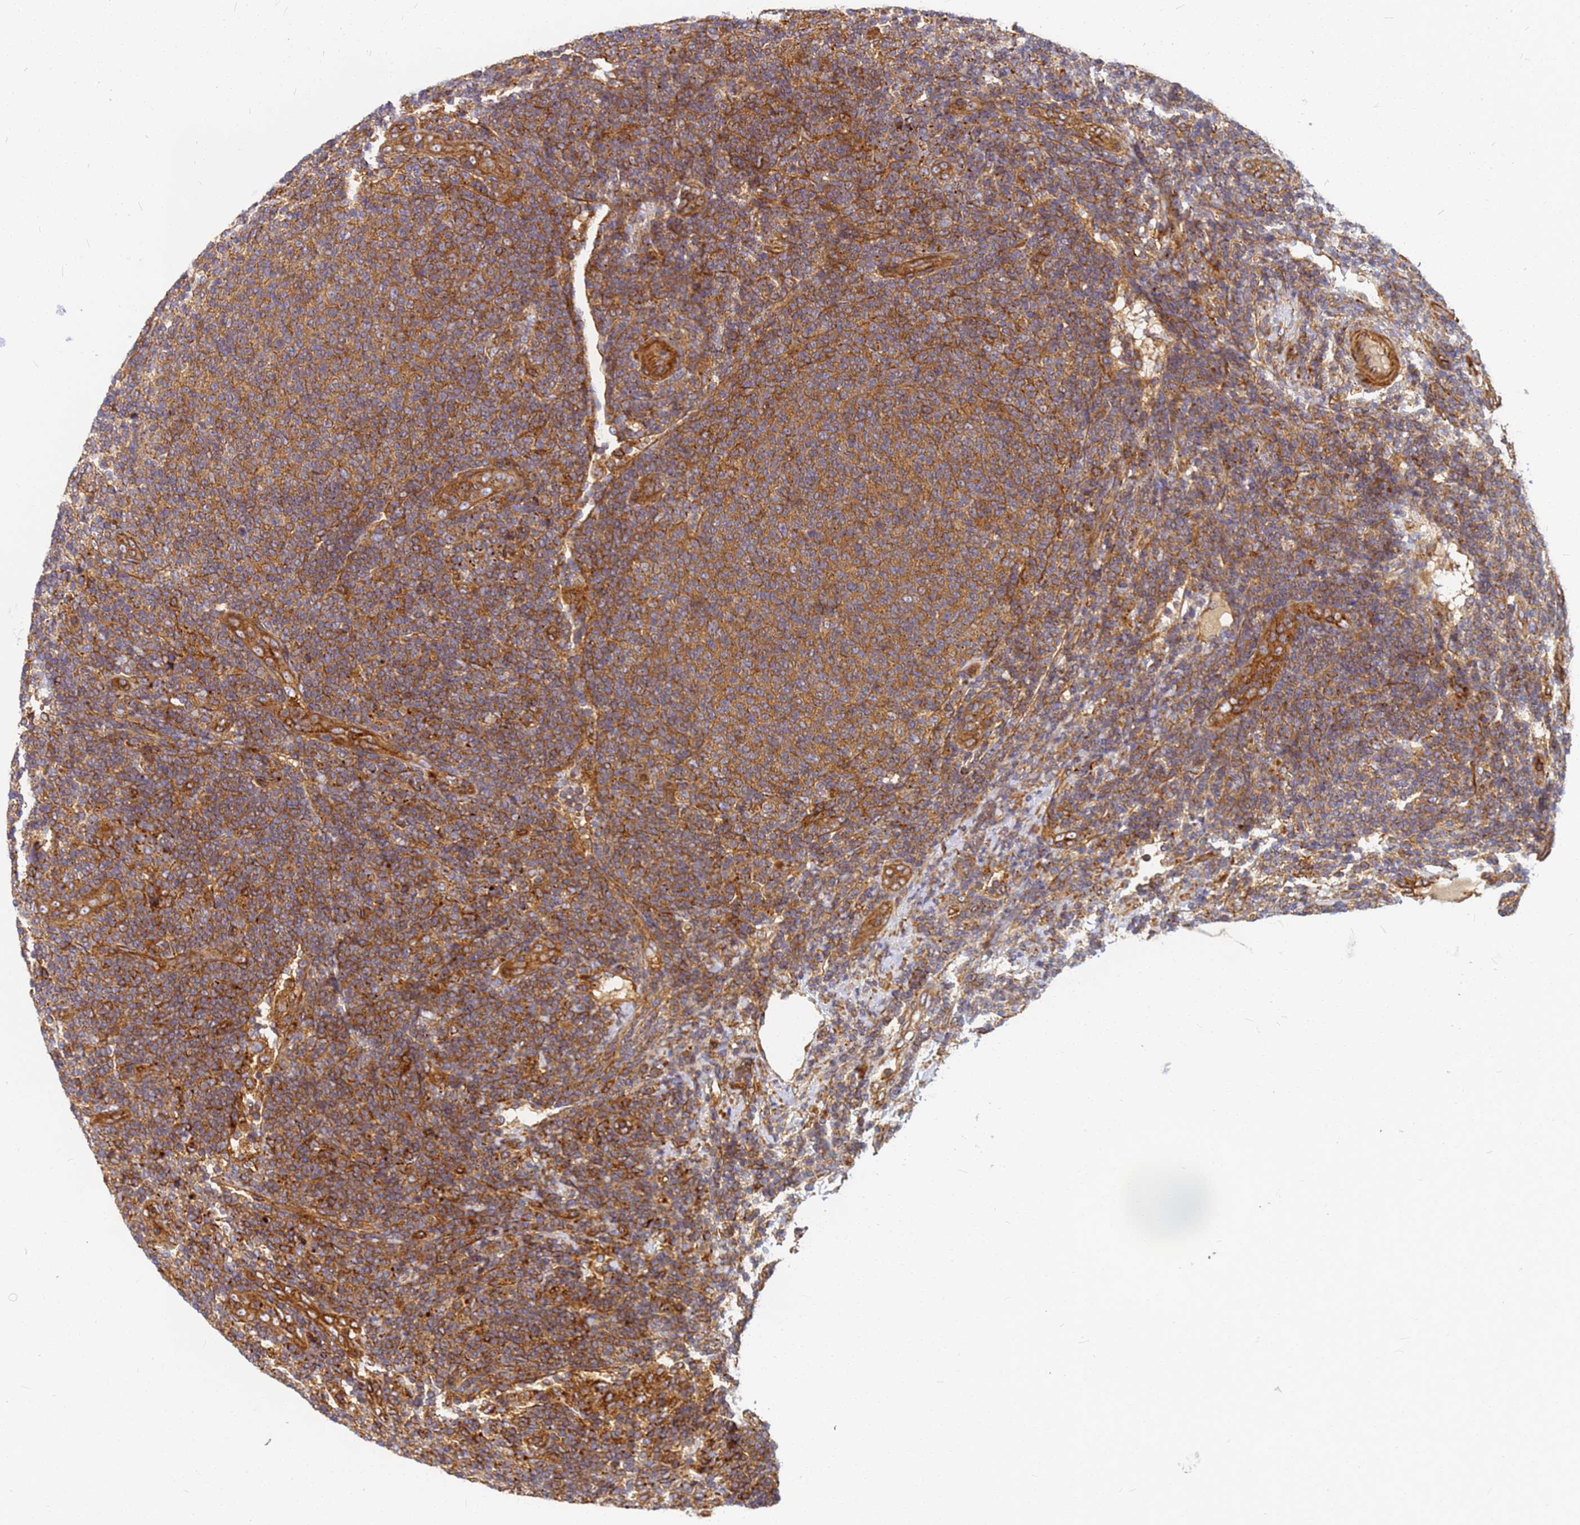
{"staining": {"intensity": "moderate", "quantity": ">75%", "location": "cytoplasmic/membranous"}, "tissue": "lymphoma", "cell_type": "Tumor cells", "image_type": "cancer", "snomed": [{"axis": "morphology", "description": "Malignant lymphoma, non-Hodgkin's type, Low grade"}, {"axis": "topography", "description": "Lymph node"}], "caption": "Moderate cytoplasmic/membranous staining for a protein is seen in approximately >75% of tumor cells of lymphoma using IHC.", "gene": "C2CD5", "patient": {"sex": "male", "age": 66}}